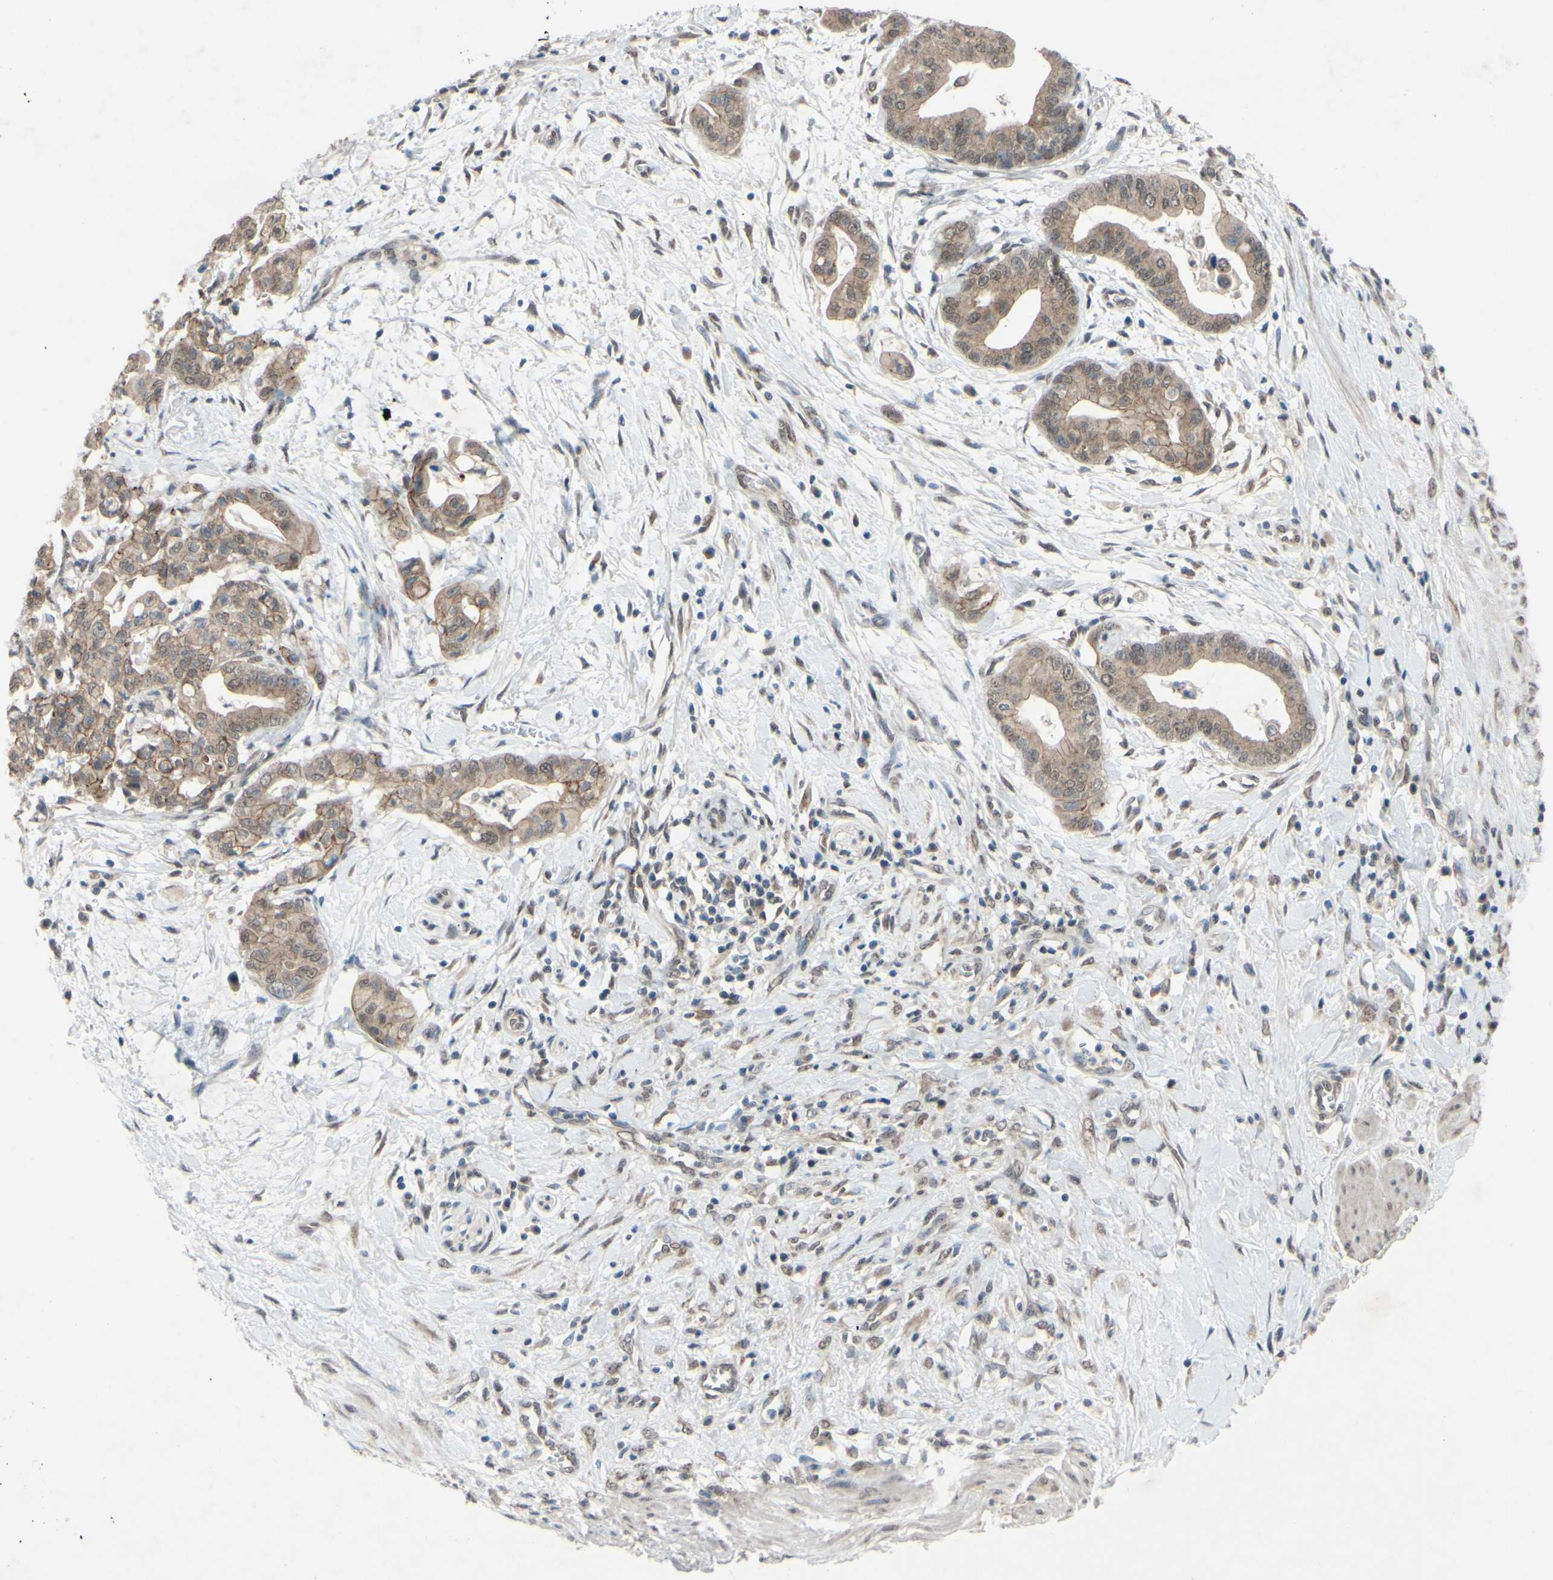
{"staining": {"intensity": "moderate", "quantity": ">75%", "location": "cytoplasmic/membranous"}, "tissue": "pancreatic cancer", "cell_type": "Tumor cells", "image_type": "cancer", "snomed": [{"axis": "morphology", "description": "Adenocarcinoma, NOS"}, {"axis": "topography", "description": "Pancreas"}], "caption": "Pancreatic cancer stained with immunohistochemistry reveals moderate cytoplasmic/membranous positivity in approximately >75% of tumor cells.", "gene": "CDCP1", "patient": {"sex": "female", "age": 75}}